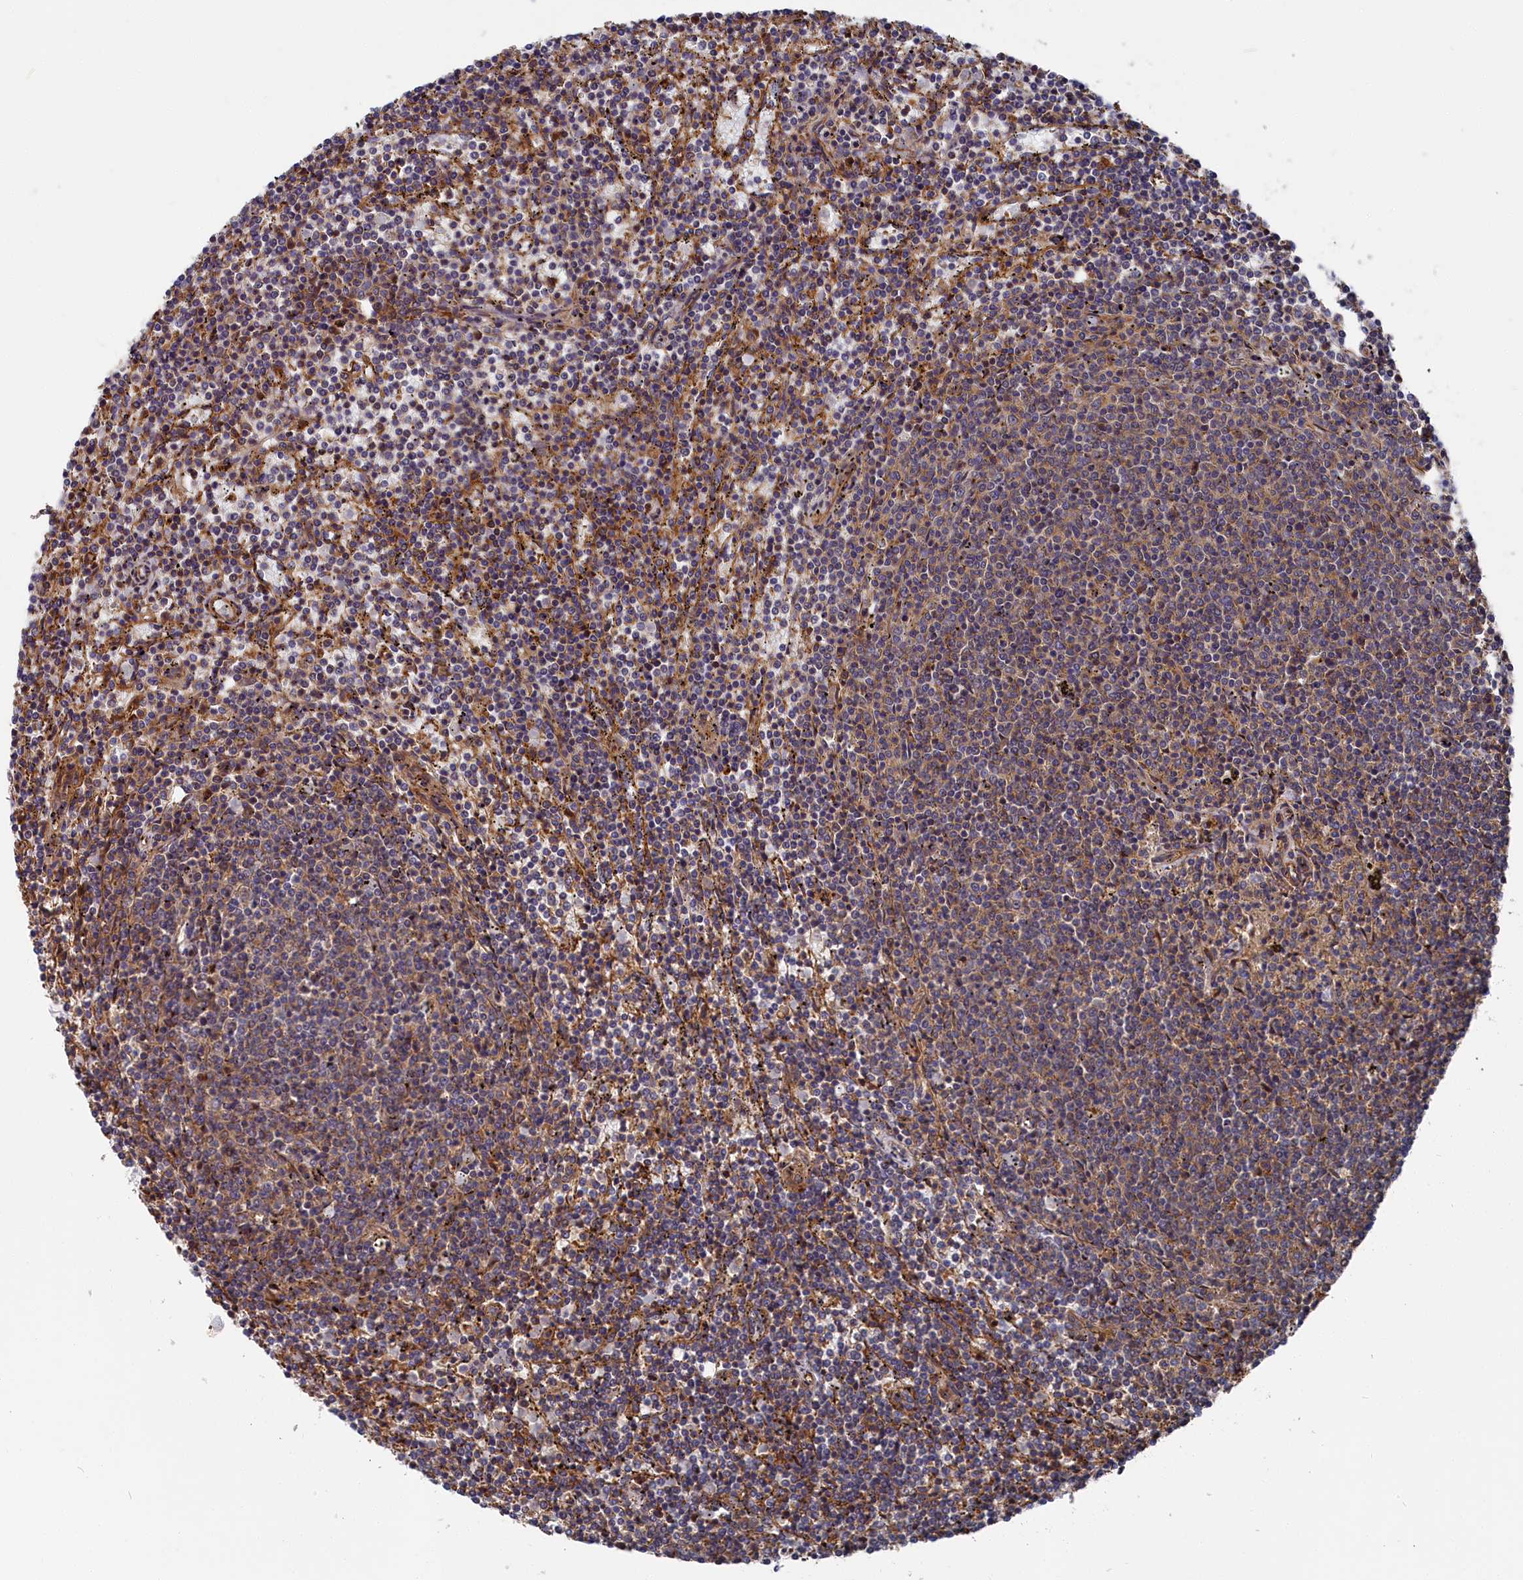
{"staining": {"intensity": "moderate", "quantity": "25%-75%", "location": "cytoplasmic/membranous"}, "tissue": "lymphoma", "cell_type": "Tumor cells", "image_type": "cancer", "snomed": [{"axis": "morphology", "description": "Malignant lymphoma, non-Hodgkin's type, Low grade"}, {"axis": "topography", "description": "Spleen"}], "caption": "Immunohistochemical staining of lymphoma displays moderate cytoplasmic/membranous protein expression in about 25%-75% of tumor cells. Immunohistochemistry stains the protein in brown and the nuclei are stained blue.", "gene": "LDHD", "patient": {"sex": "female", "age": 50}}